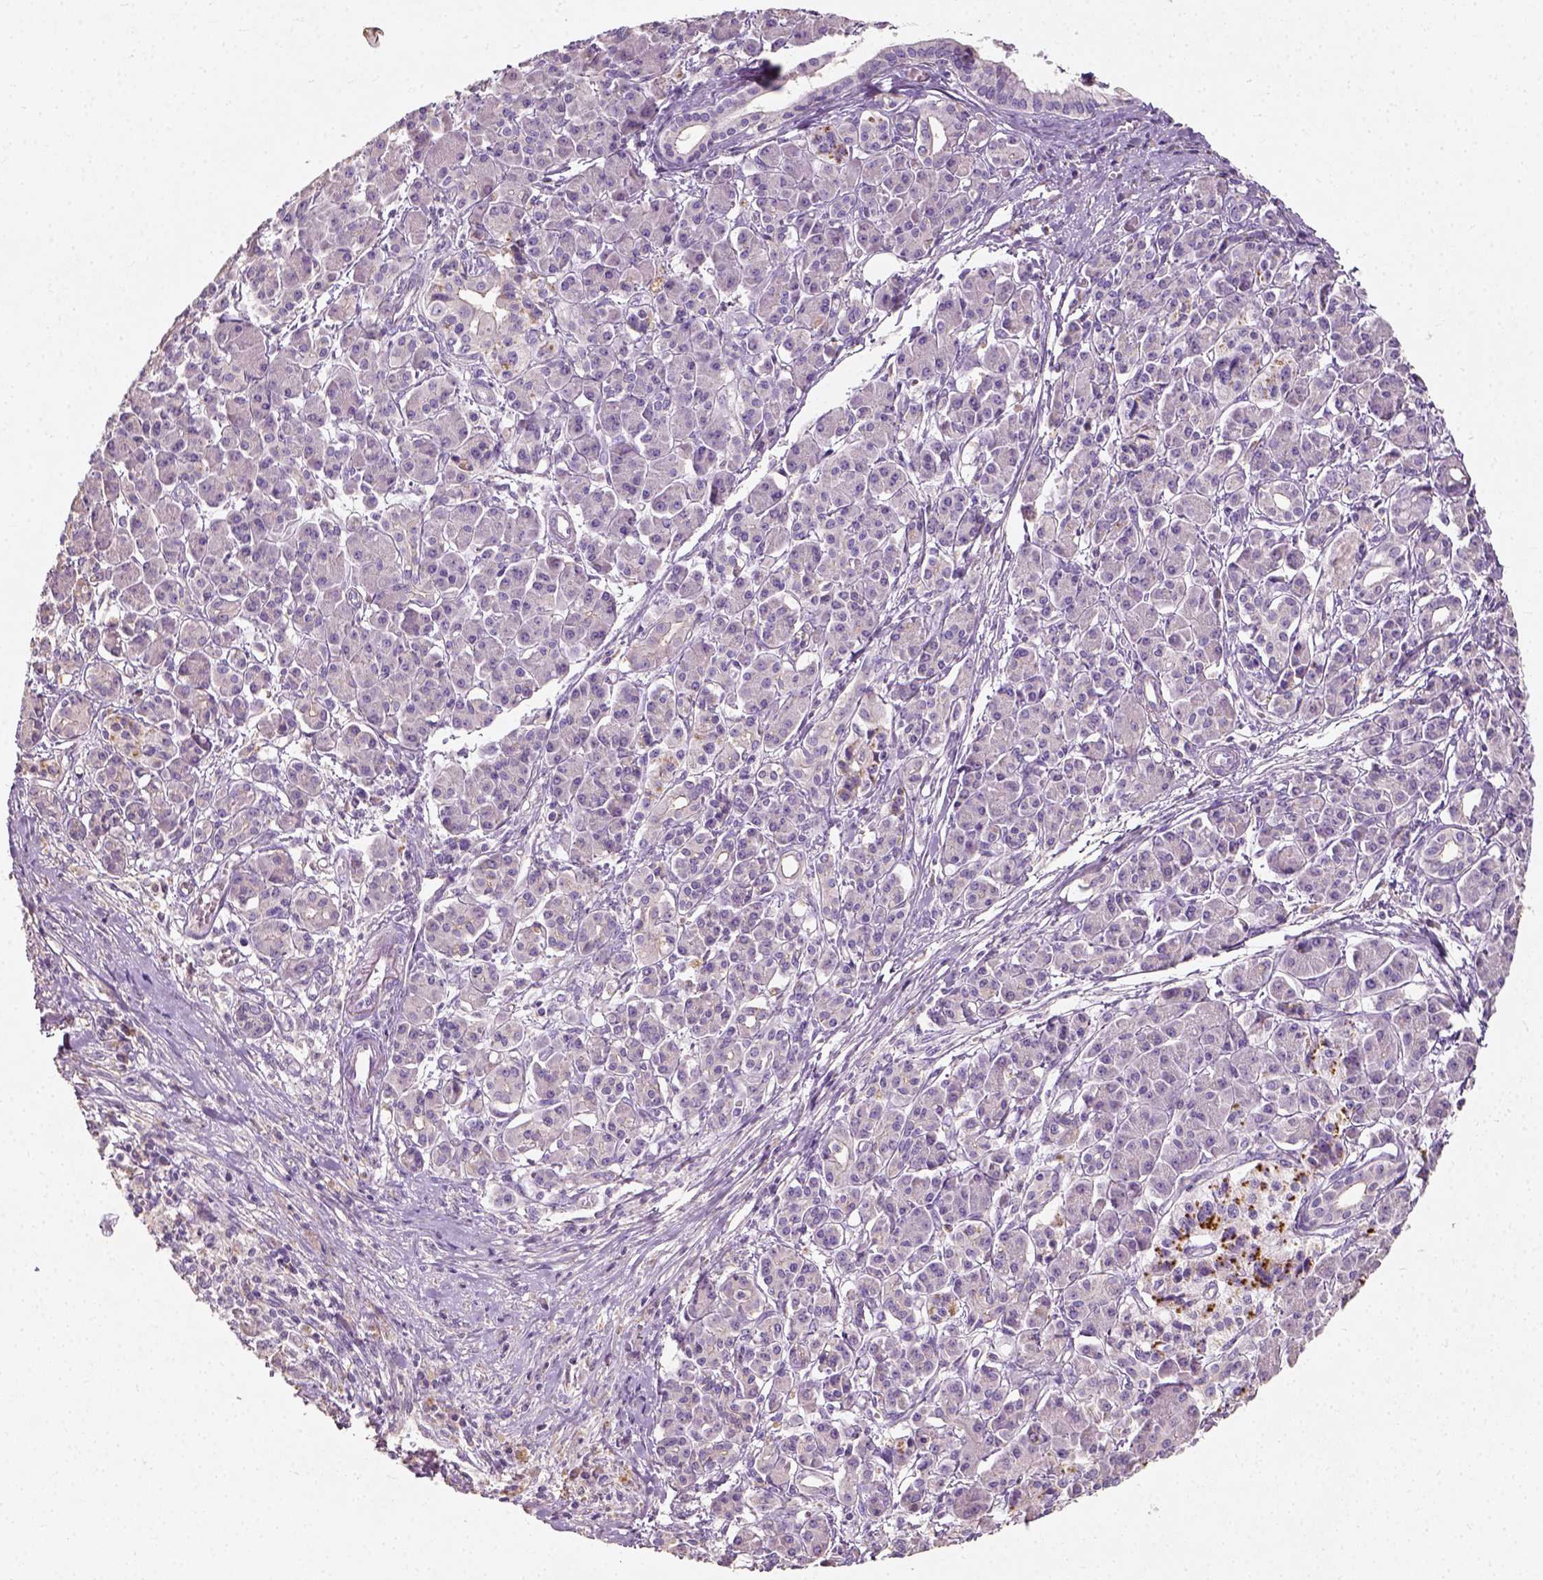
{"staining": {"intensity": "negative", "quantity": "none", "location": "none"}, "tissue": "pancreatic cancer", "cell_type": "Tumor cells", "image_type": "cancer", "snomed": [{"axis": "morphology", "description": "Adenocarcinoma, NOS"}, {"axis": "topography", "description": "Pancreas"}], "caption": "An IHC image of pancreatic adenocarcinoma is shown. There is no staining in tumor cells of pancreatic adenocarcinoma.", "gene": "DHCR24", "patient": {"sex": "female", "age": 68}}